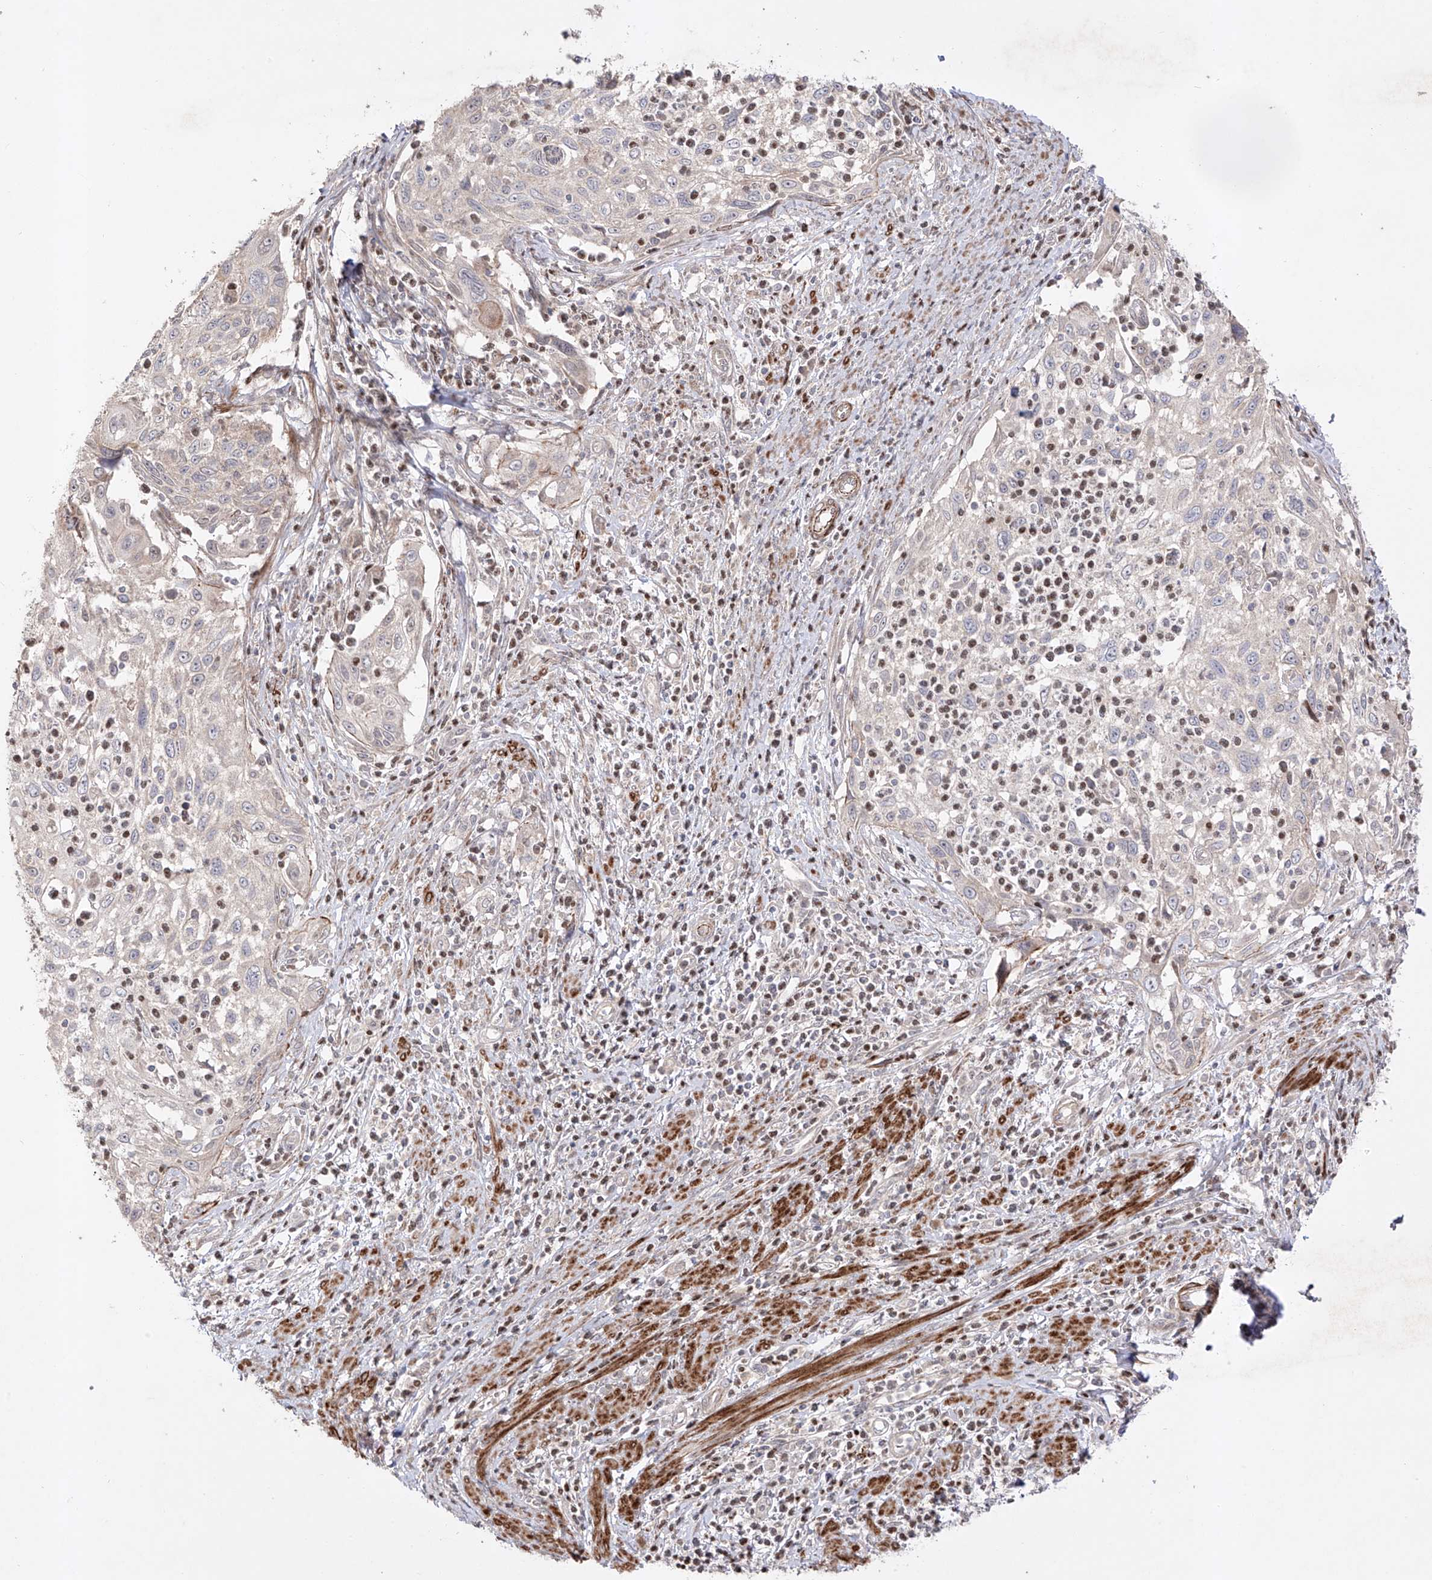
{"staining": {"intensity": "negative", "quantity": "none", "location": "none"}, "tissue": "cervical cancer", "cell_type": "Tumor cells", "image_type": "cancer", "snomed": [{"axis": "morphology", "description": "Squamous cell carcinoma, NOS"}, {"axis": "topography", "description": "Cervix"}], "caption": "Tumor cells show no significant expression in cervical cancer.", "gene": "KDM1B", "patient": {"sex": "female", "age": 70}}